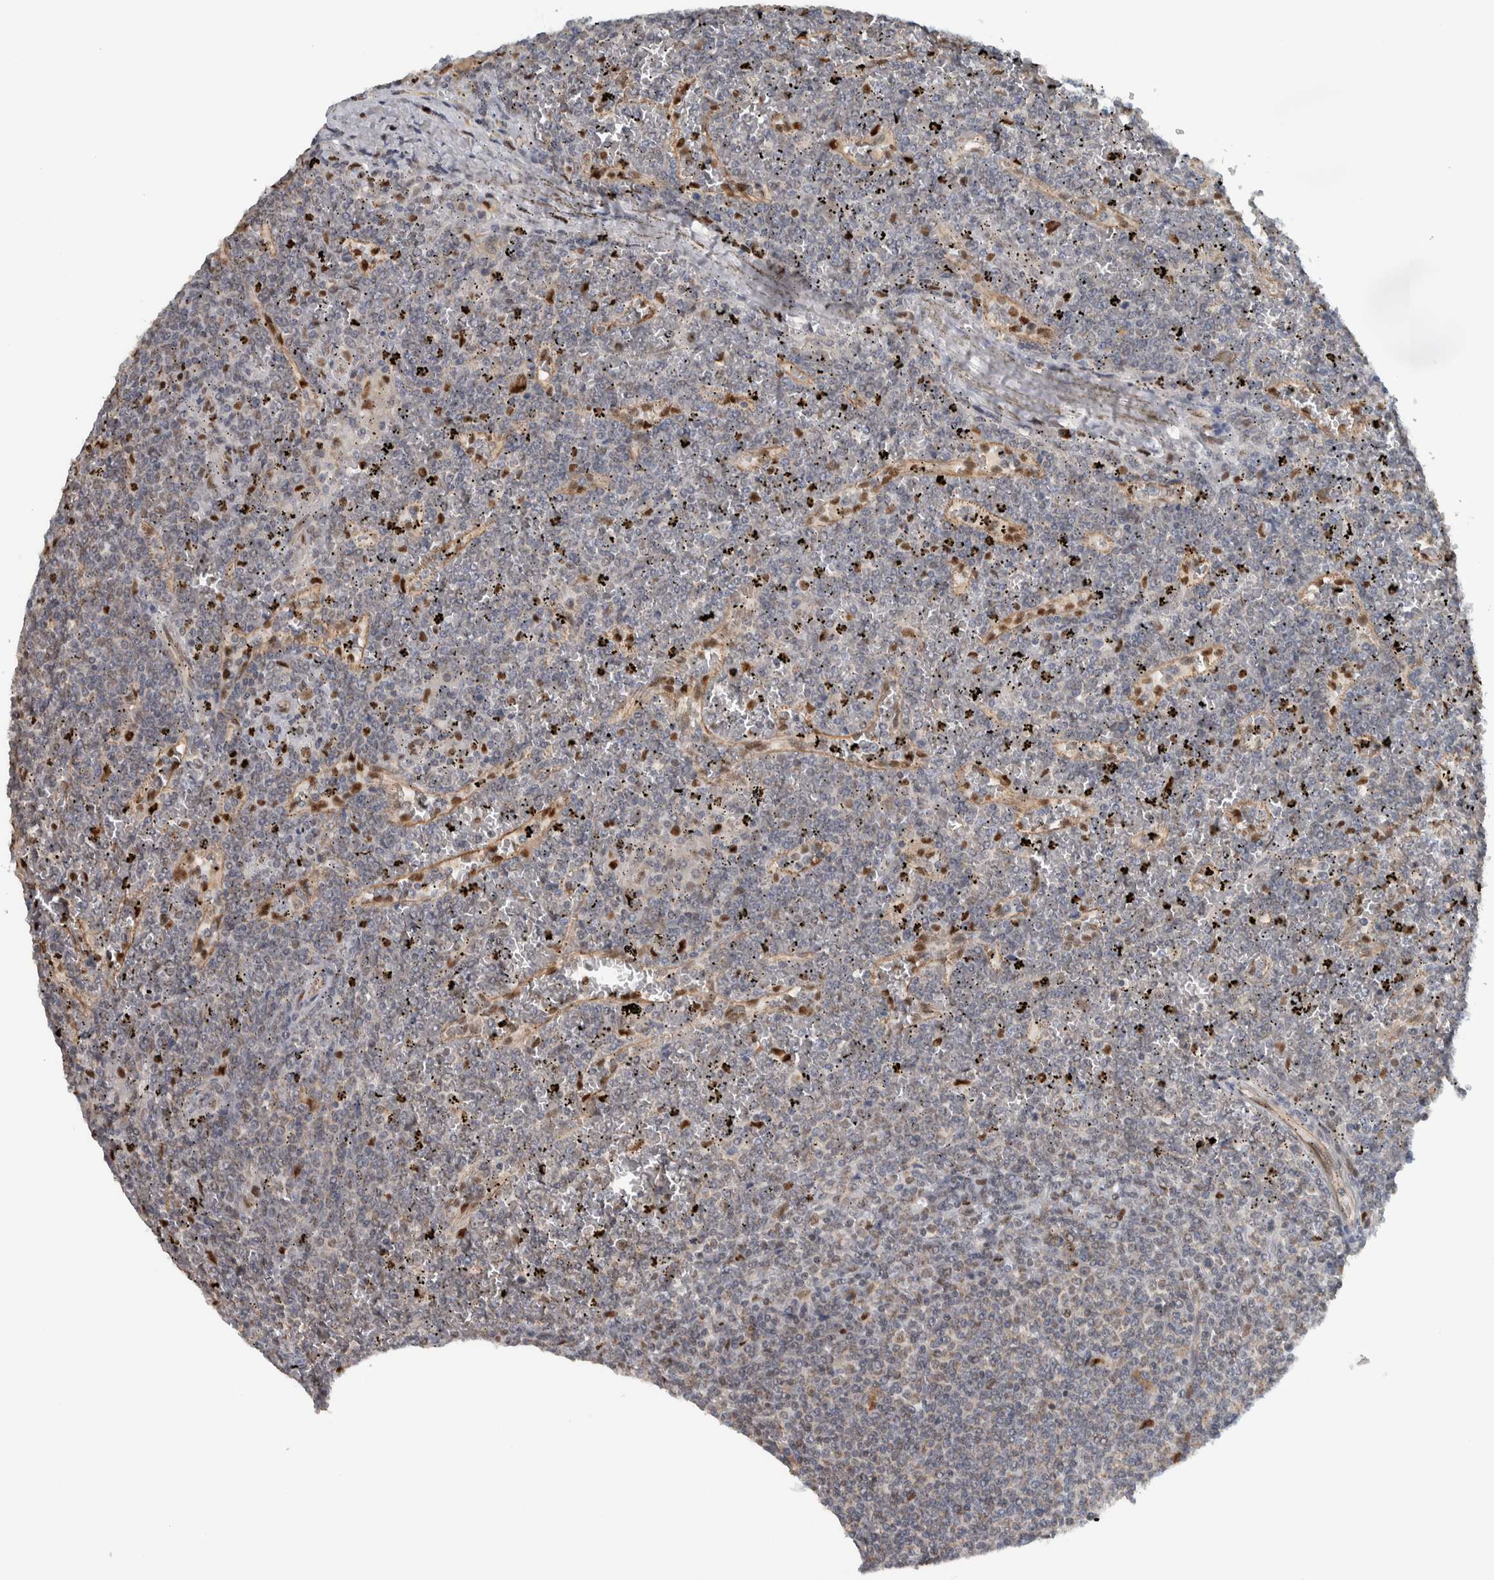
{"staining": {"intensity": "negative", "quantity": "none", "location": "none"}, "tissue": "lymphoma", "cell_type": "Tumor cells", "image_type": "cancer", "snomed": [{"axis": "morphology", "description": "Malignant lymphoma, non-Hodgkin's type, Low grade"}, {"axis": "topography", "description": "Spleen"}], "caption": "DAB immunohistochemical staining of human lymphoma displays no significant expression in tumor cells.", "gene": "ADPRM", "patient": {"sex": "female", "age": 19}}